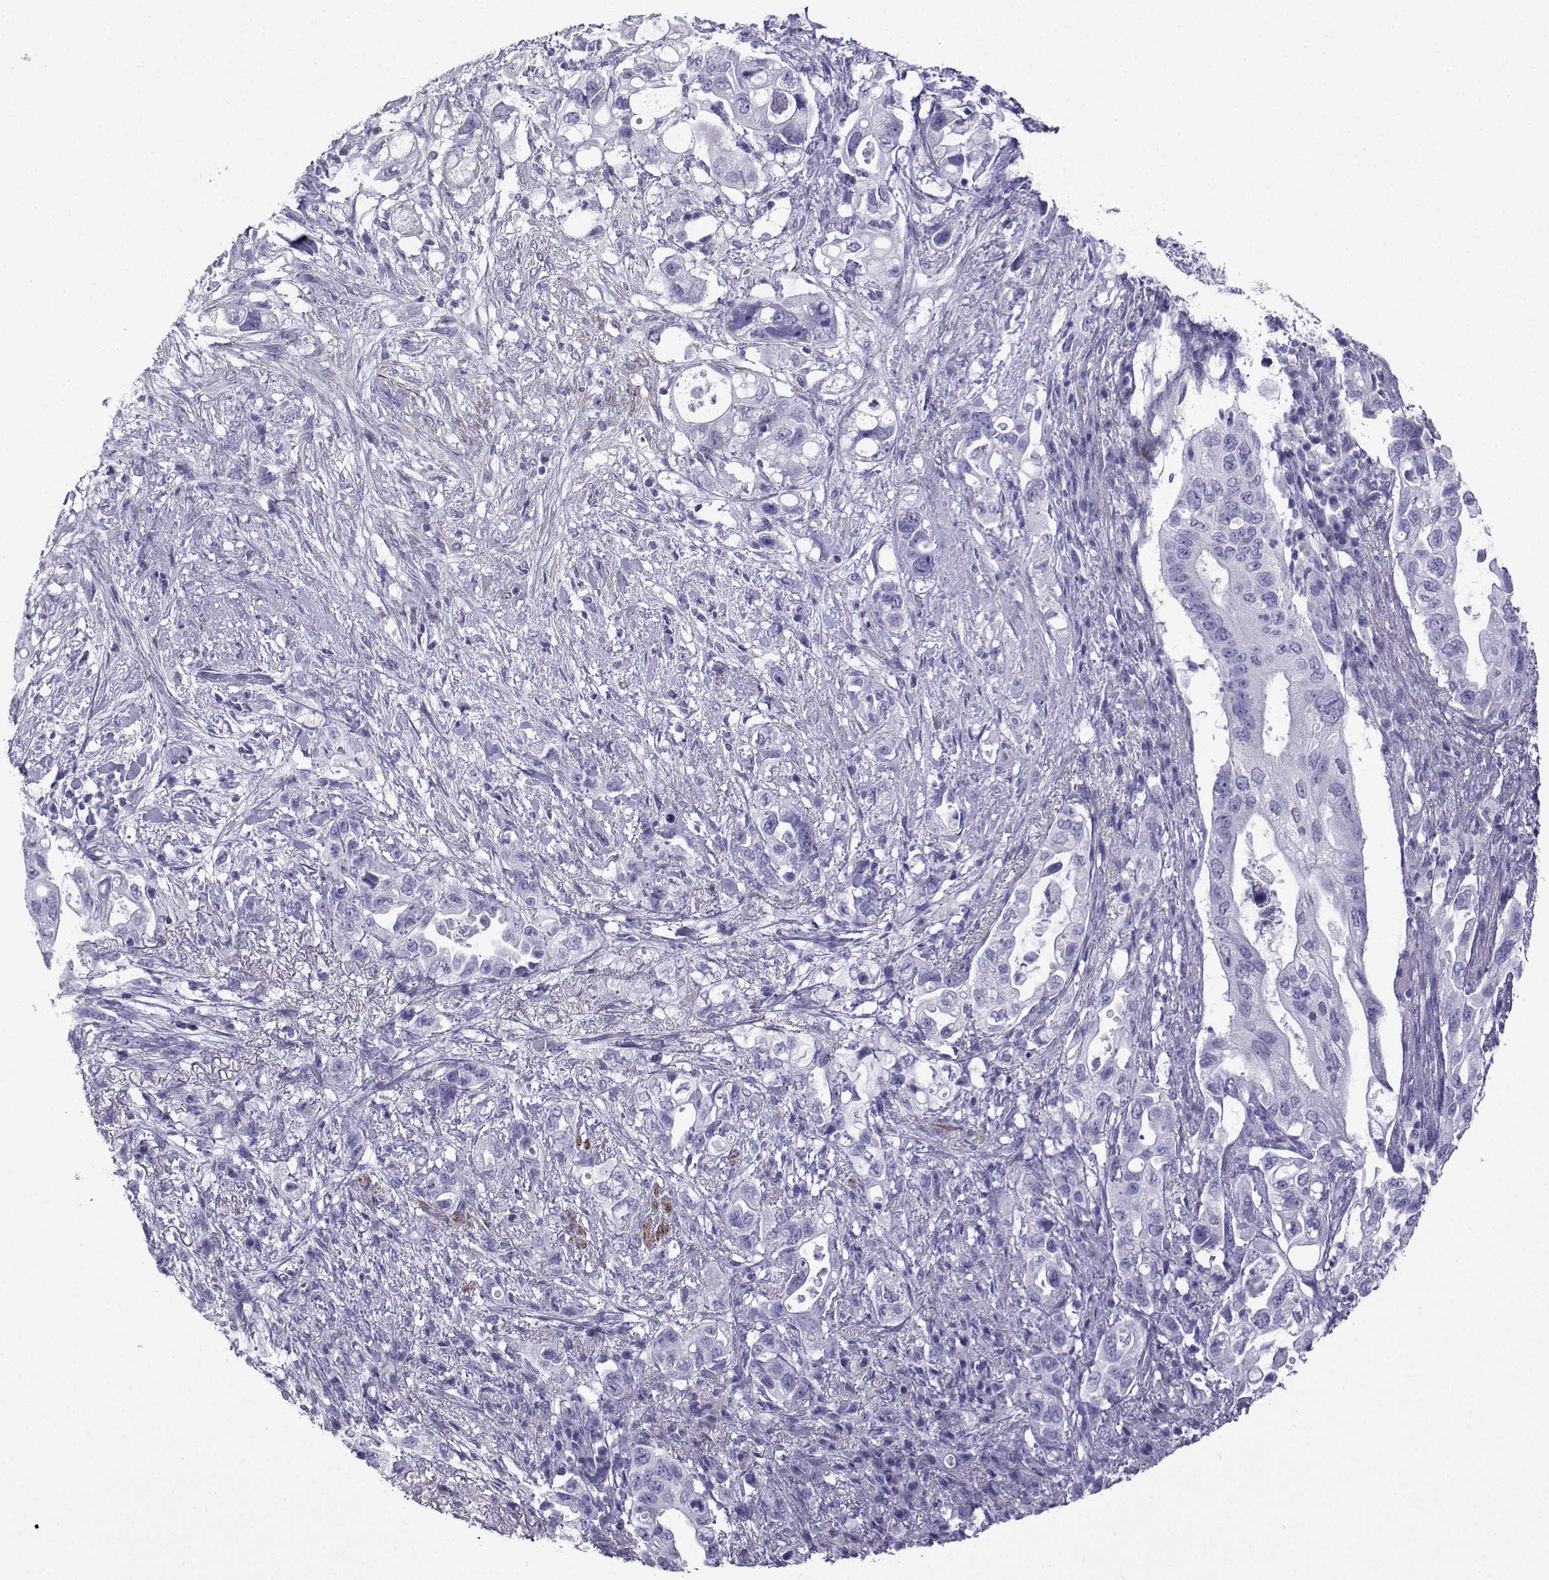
{"staining": {"intensity": "negative", "quantity": "none", "location": "none"}, "tissue": "pancreatic cancer", "cell_type": "Tumor cells", "image_type": "cancer", "snomed": [{"axis": "morphology", "description": "Adenocarcinoma, NOS"}, {"axis": "topography", "description": "Pancreas"}], "caption": "IHC histopathology image of pancreatic cancer (adenocarcinoma) stained for a protein (brown), which exhibits no staining in tumor cells.", "gene": "KCNF1", "patient": {"sex": "female", "age": 72}}